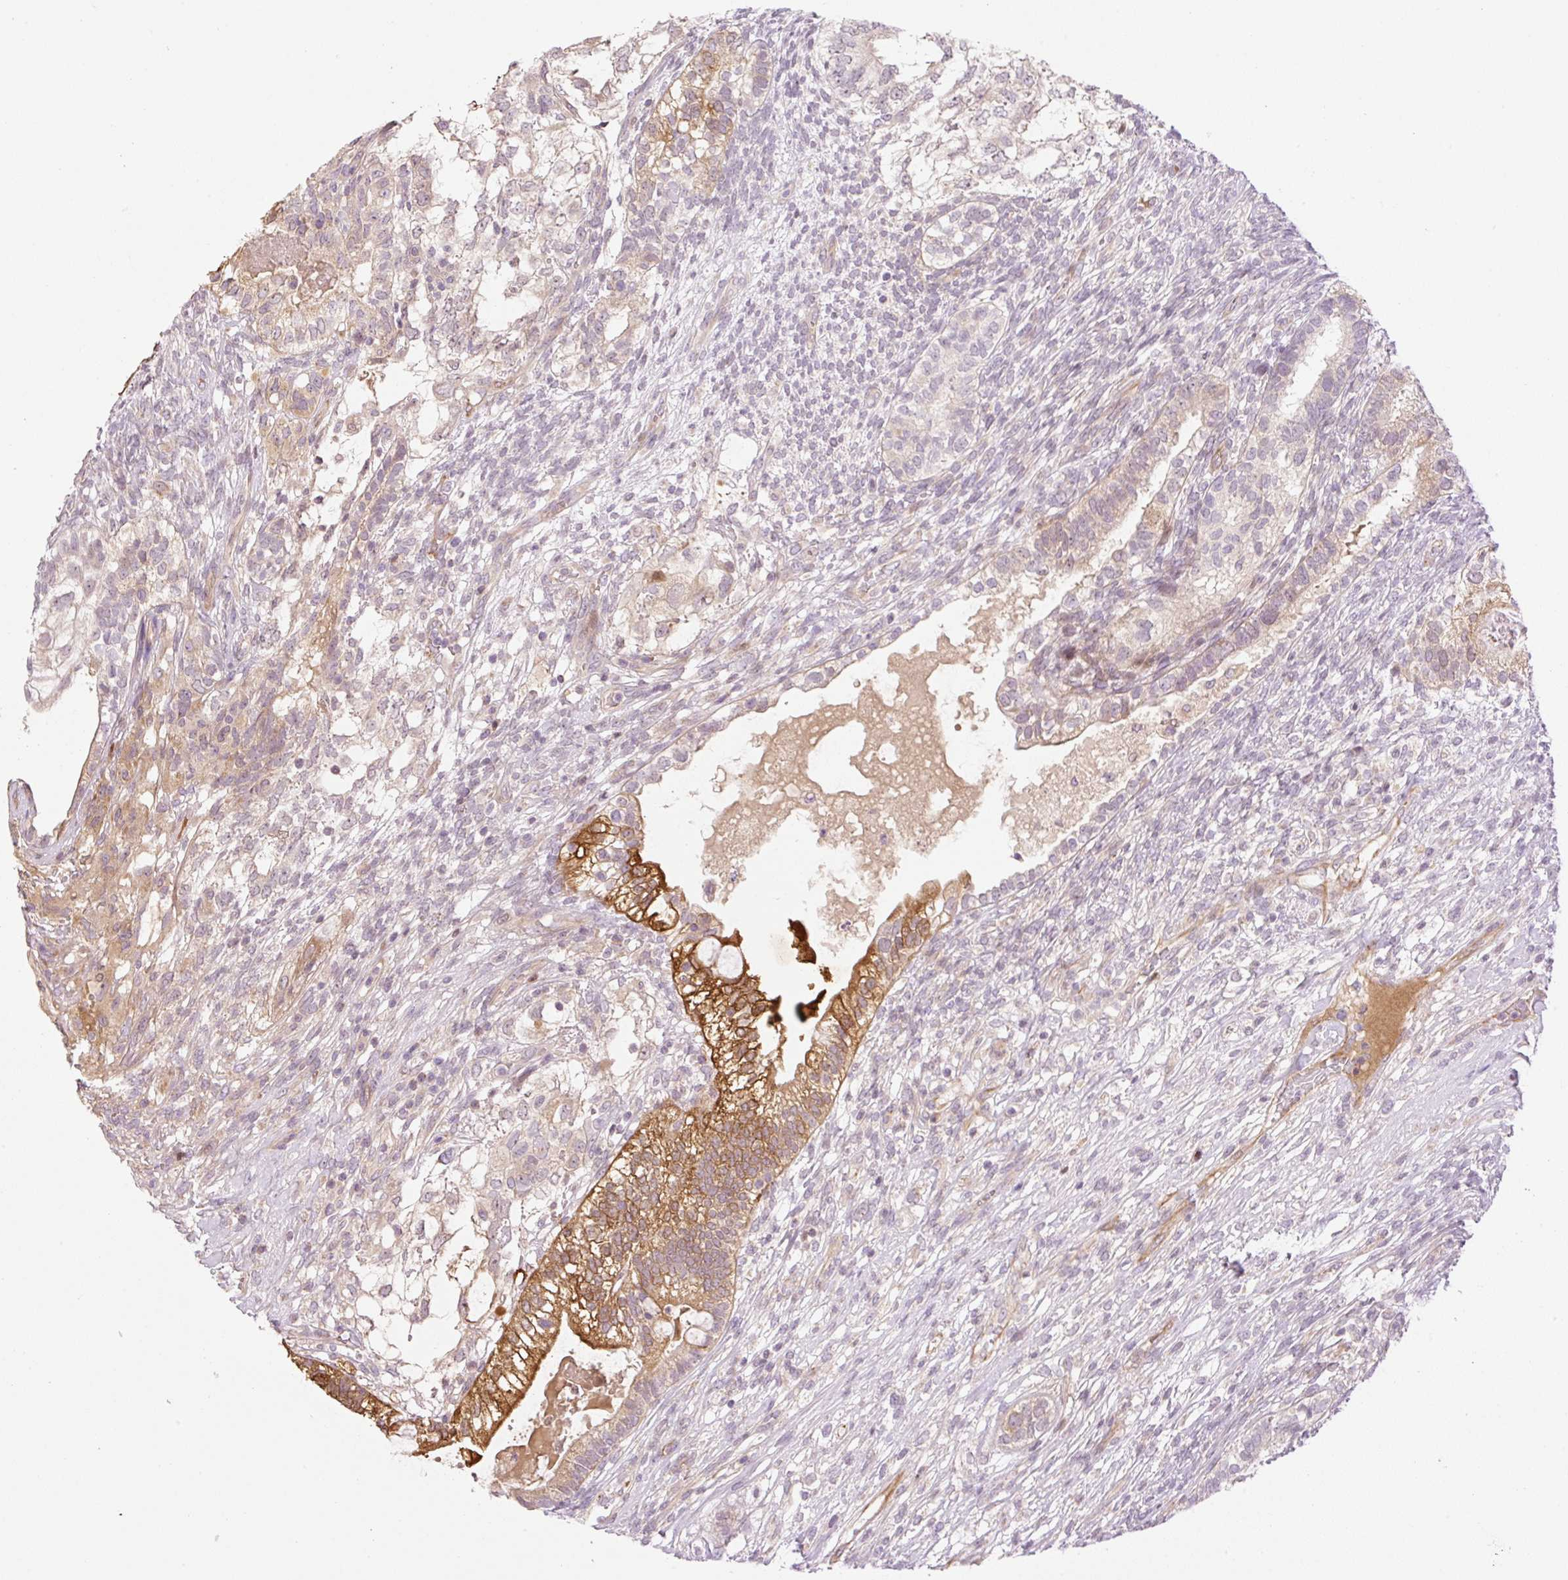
{"staining": {"intensity": "strong", "quantity": "<25%", "location": "cytoplasmic/membranous"}, "tissue": "testis cancer", "cell_type": "Tumor cells", "image_type": "cancer", "snomed": [{"axis": "morphology", "description": "Seminoma, NOS"}, {"axis": "morphology", "description": "Carcinoma, Embryonal, NOS"}, {"axis": "topography", "description": "Testis"}], "caption": "Immunohistochemistry micrograph of neoplastic tissue: human testis cancer stained using IHC displays medium levels of strong protein expression localized specifically in the cytoplasmic/membranous of tumor cells, appearing as a cytoplasmic/membranous brown color.", "gene": "ZNF394", "patient": {"sex": "male", "age": 41}}